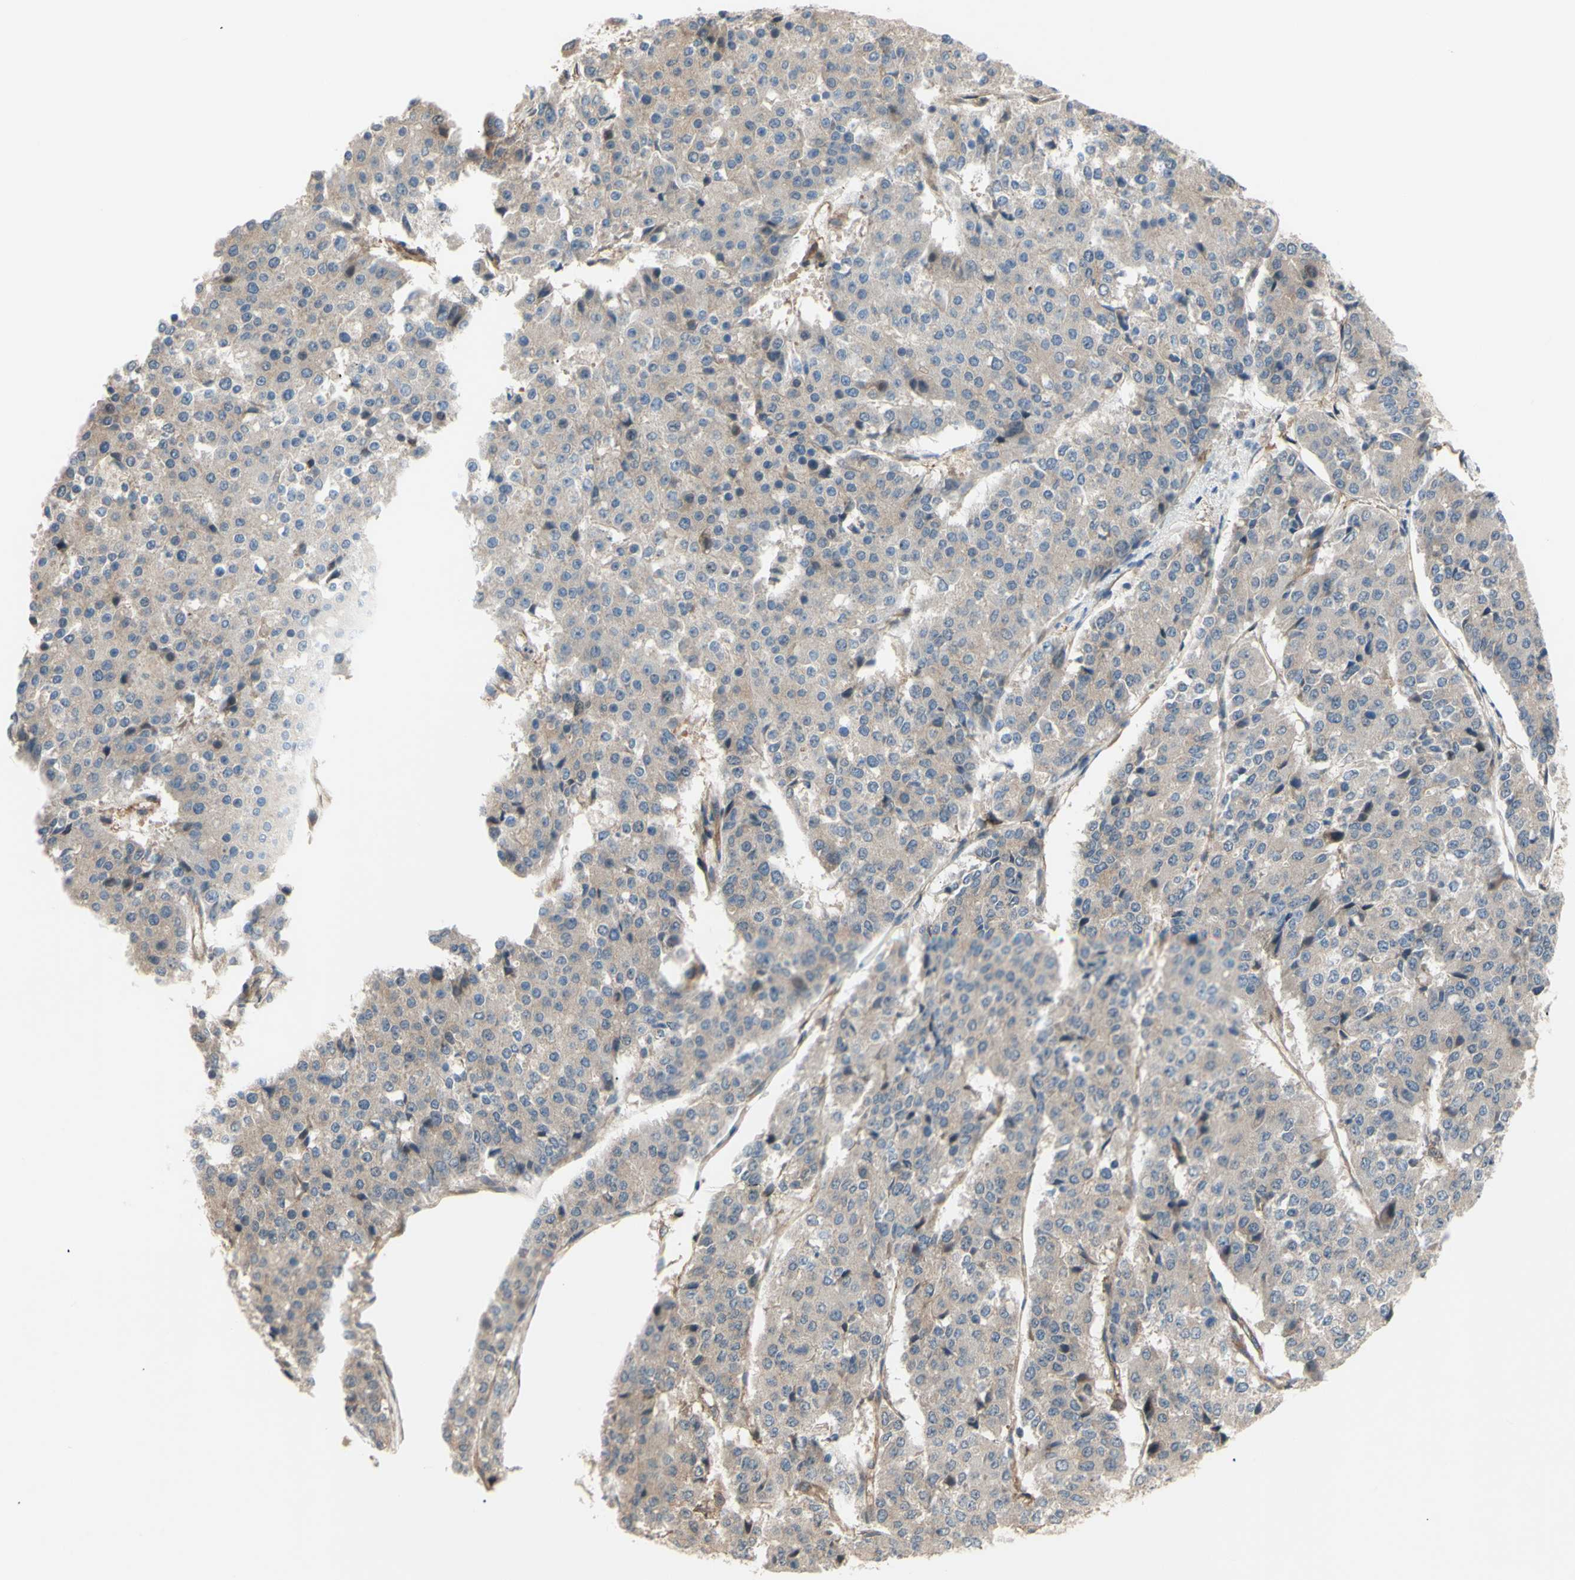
{"staining": {"intensity": "weak", "quantity": "25%-75%", "location": "cytoplasmic/membranous"}, "tissue": "pancreatic cancer", "cell_type": "Tumor cells", "image_type": "cancer", "snomed": [{"axis": "morphology", "description": "Adenocarcinoma, NOS"}, {"axis": "topography", "description": "Pancreas"}], "caption": "Pancreatic cancer was stained to show a protein in brown. There is low levels of weak cytoplasmic/membranous positivity in about 25%-75% of tumor cells.", "gene": "DYNLRB1", "patient": {"sex": "male", "age": 50}}